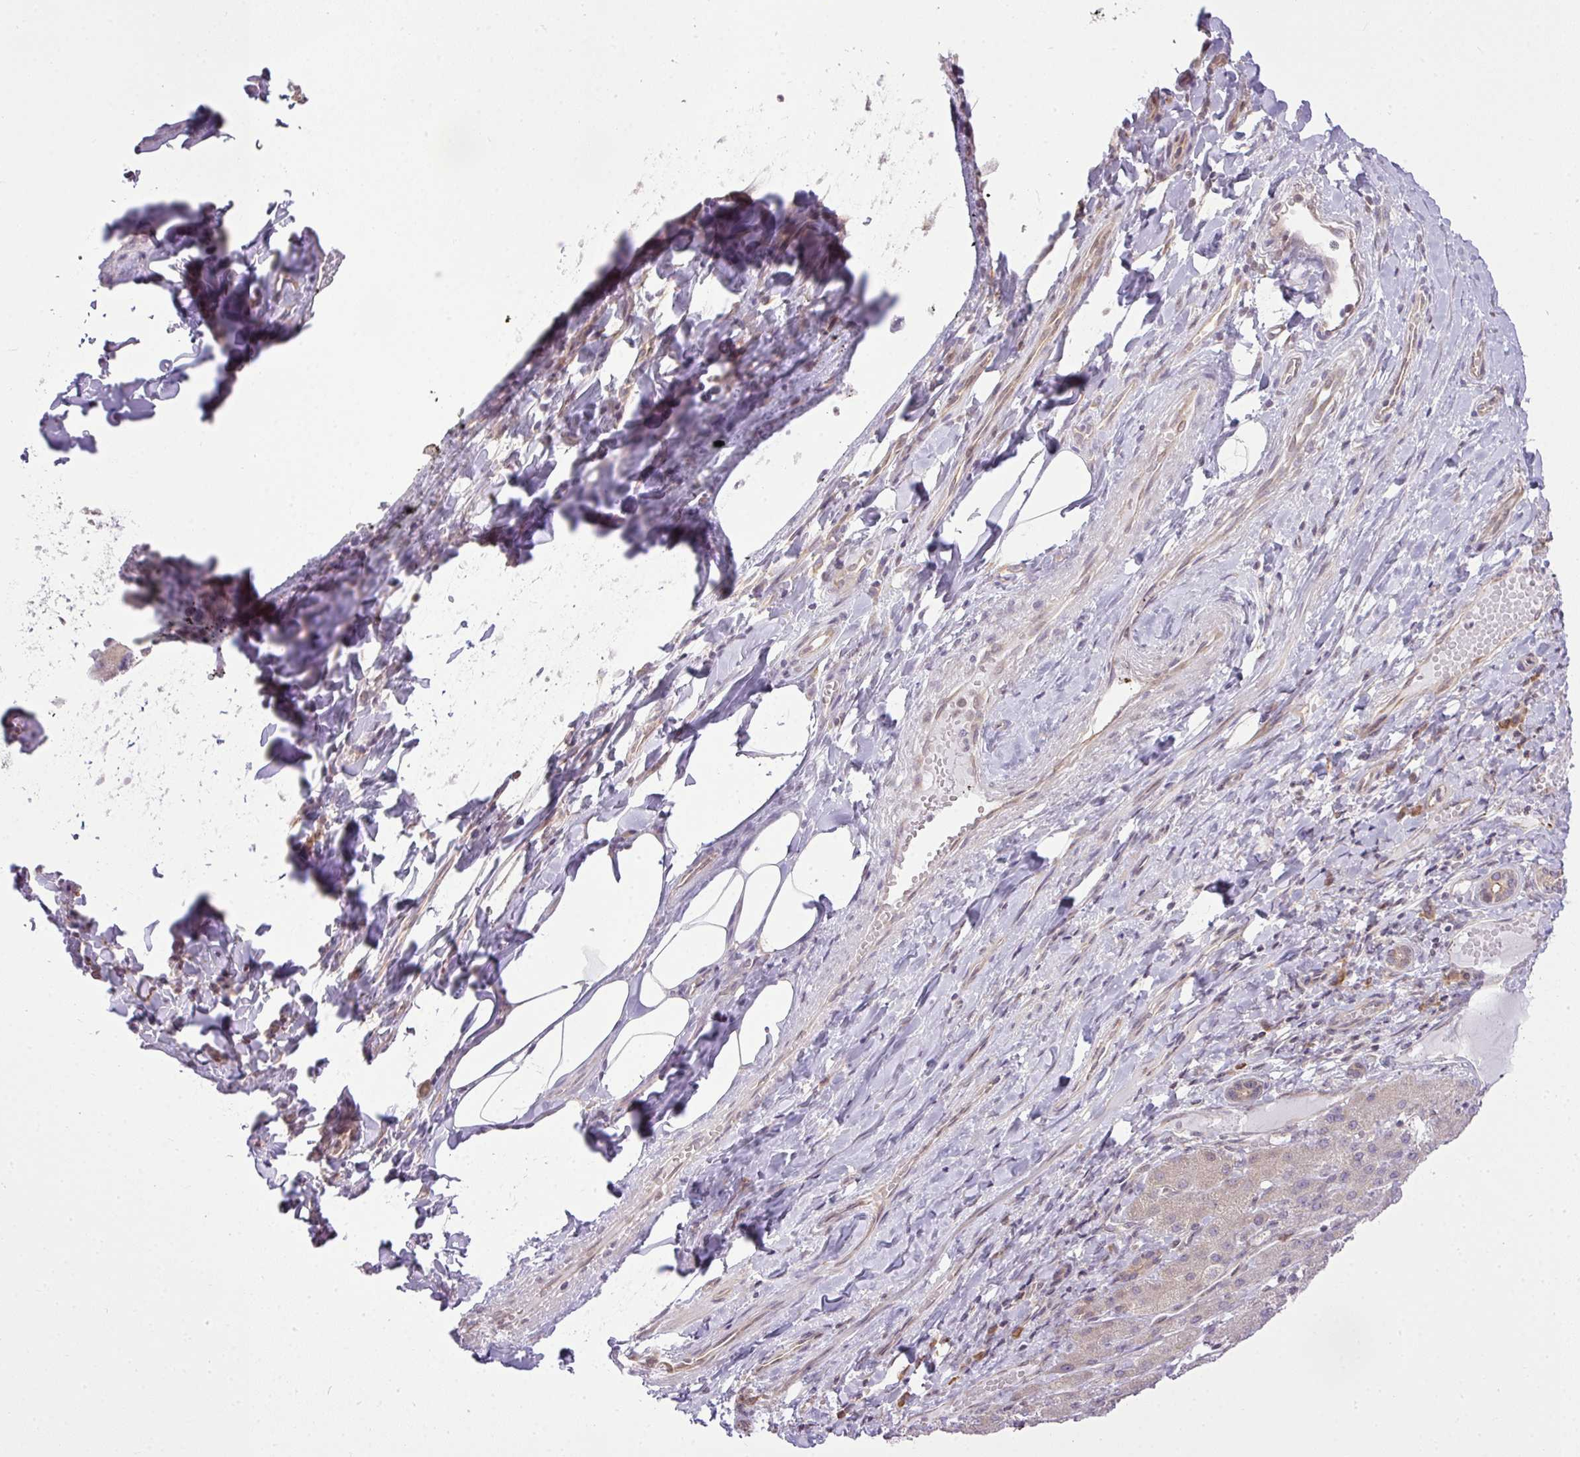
{"staining": {"intensity": "negative", "quantity": "none", "location": "none"}, "tissue": "liver cancer", "cell_type": "Tumor cells", "image_type": "cancer", "snomed": [{"axis": "morphology", "description": "Cholangiocarcinoma"}, {"axis": "topography", "description": "Liver"}], "caption": "Immunohistochemistry of human liver cholangiocarcinoma shows no positivity in tumor cells.", "gene": "COX18", "patient": {"sex": "male", "age": 59}}